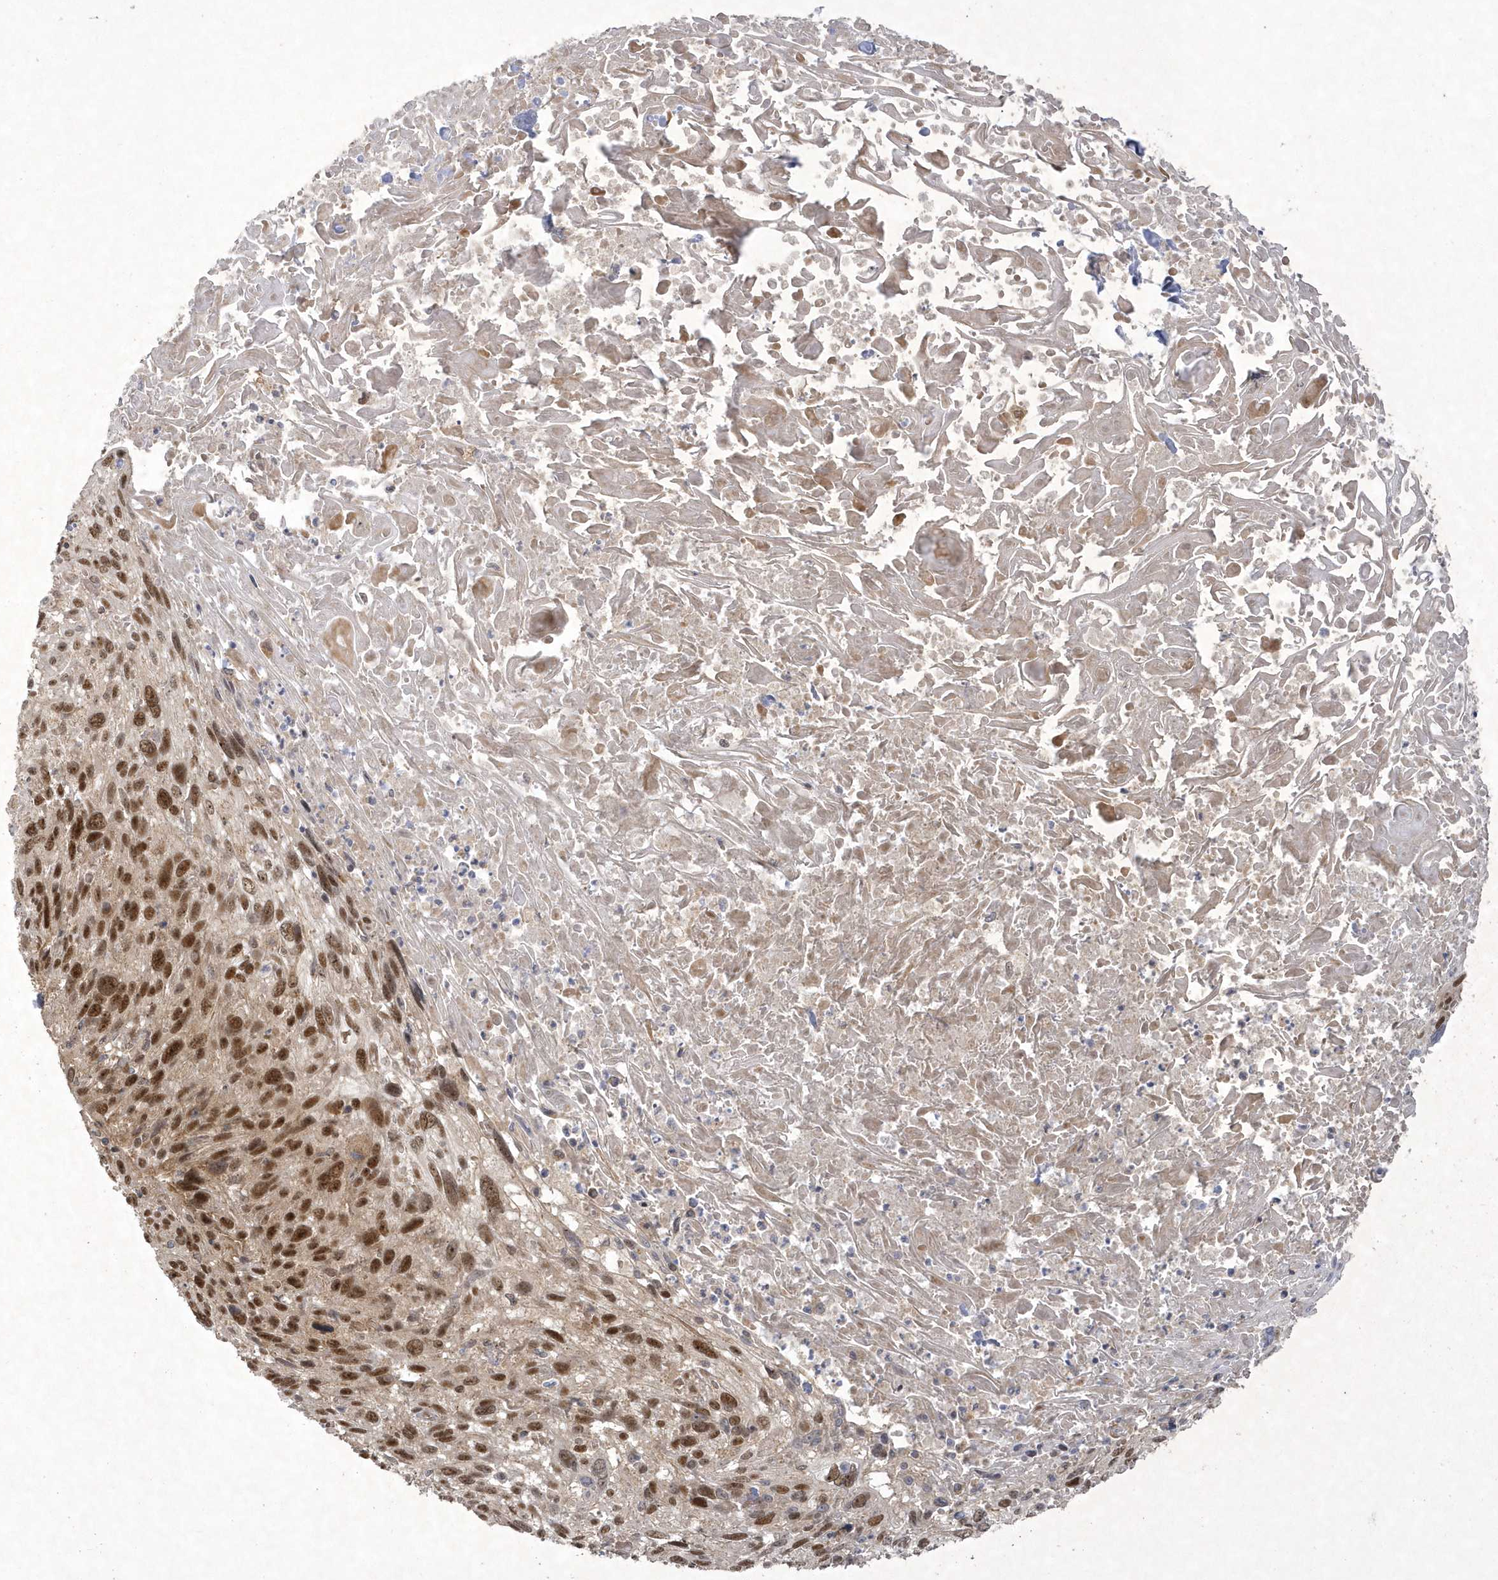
{"staining": {"intensity": "strong", "quantity": ">75%", "location": "nuclear"}, "tissue": "cervical cancer", "cell_type": "Tumor cells", "image_type": "cancer", "snomed": [{"axis": "morphology", "description": "Squamous cell carcinoma, NOS"}, {"axis": "topography", "description": "Cervix"}], "caption": "The image shows staining of cervical cancer, revealing strong nuclear protein expression (brown color) within tumor cells.", "gene": "NAF1", "patient": {"sex": "female", "age": 51}}